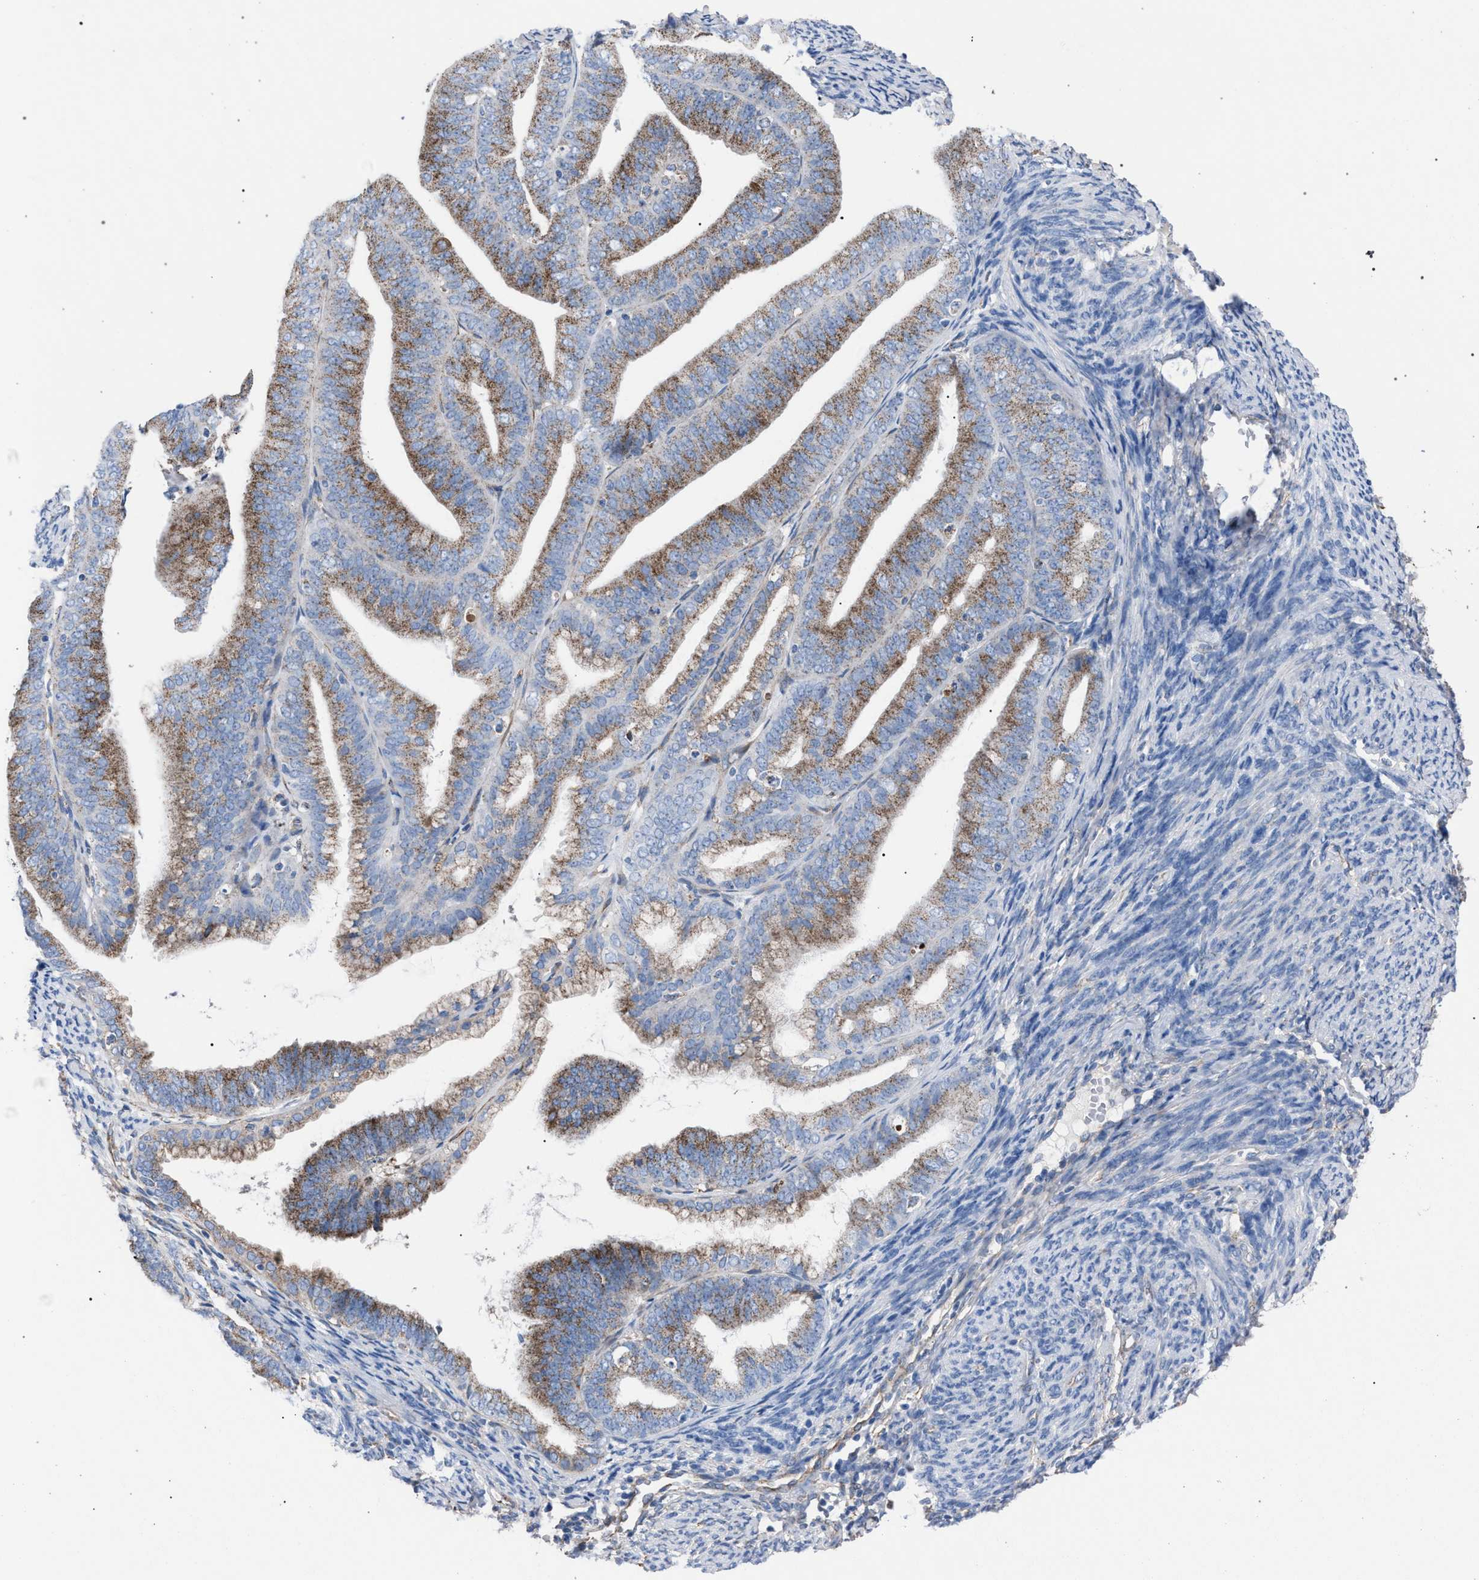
{"staining": {"intensity": "moderate", "quantity": ">75%", "location": "cytoplasmic/membranous"}, "tissue": "endometrial cancer", "cell_type": "Tumor cells", "image_type": "cancer", "snomed": [{"axis": "morphology", "description": "Adenocarcinoma, NOS"}, {"axis": "topography", "description": "Endometrium"}], "caption": "Immunohistochemical staining of human endometrial cancer (adenocarcinoma) demonstrates medium levels of moderate cytoplasmic/membranous staining in approximately >75% of tumor cells.", "gene": "HSD17B4", "patient": {"sex": "female", "age": 63}}